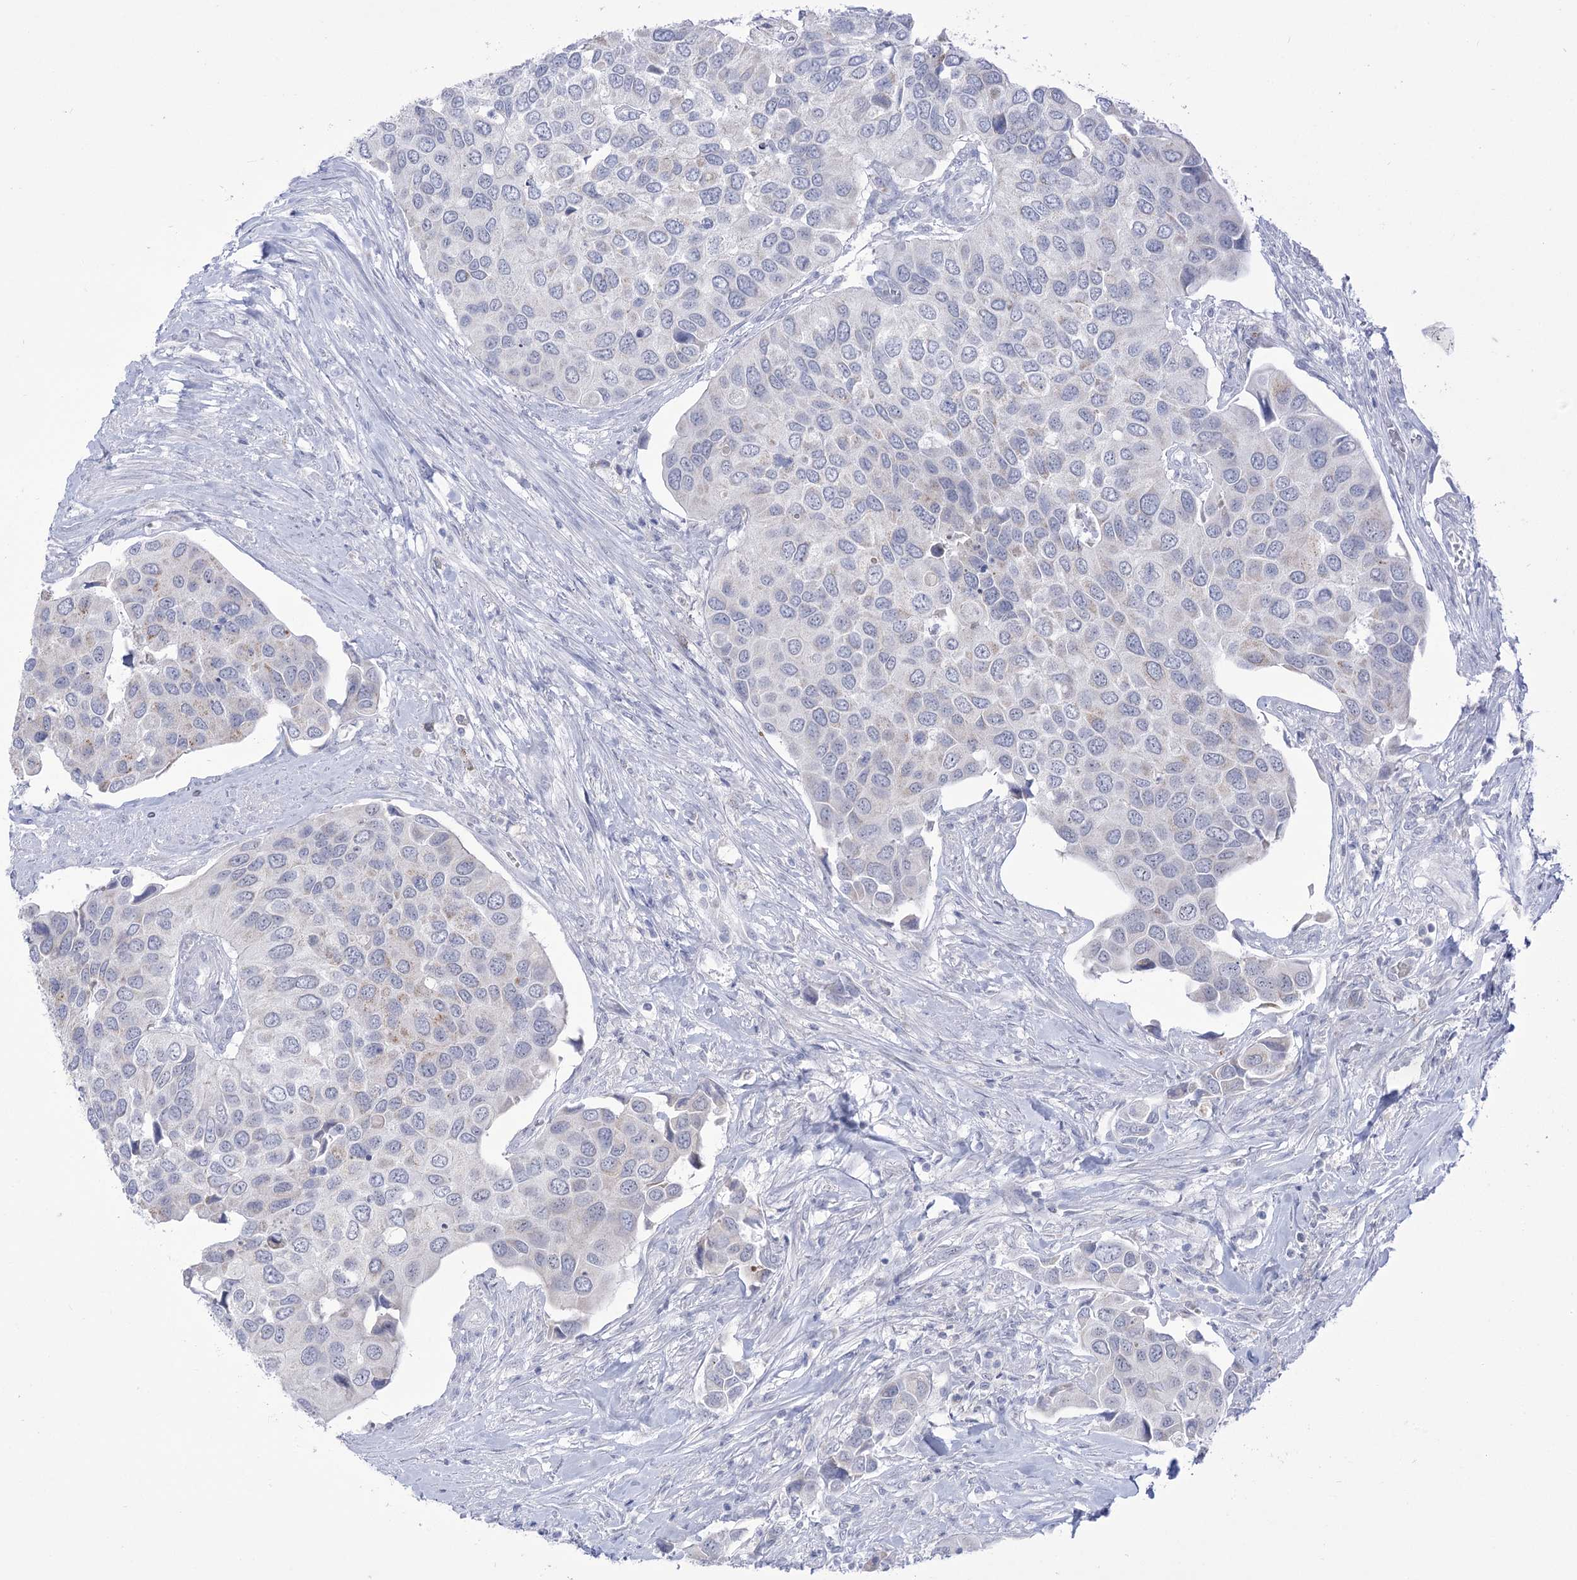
{"staining": {"intensity": "negative", "quantity": "none", "location": "none"}, "tissue": "urothelial cancer", "cell_type": "Tumor cells", "image_type": "cancer", "snomed": [{"axis": "morphology", "description": "Urothelial carcinoma, High grade"}, {"axis": "topography", "description": "Urinary bladder"}], "caption": "Tumor cells are negative for protein expression in human high-grade urothelial carcinoma.", "gene": "BEND7", "patient": {"sex": "male", "age": 74}}